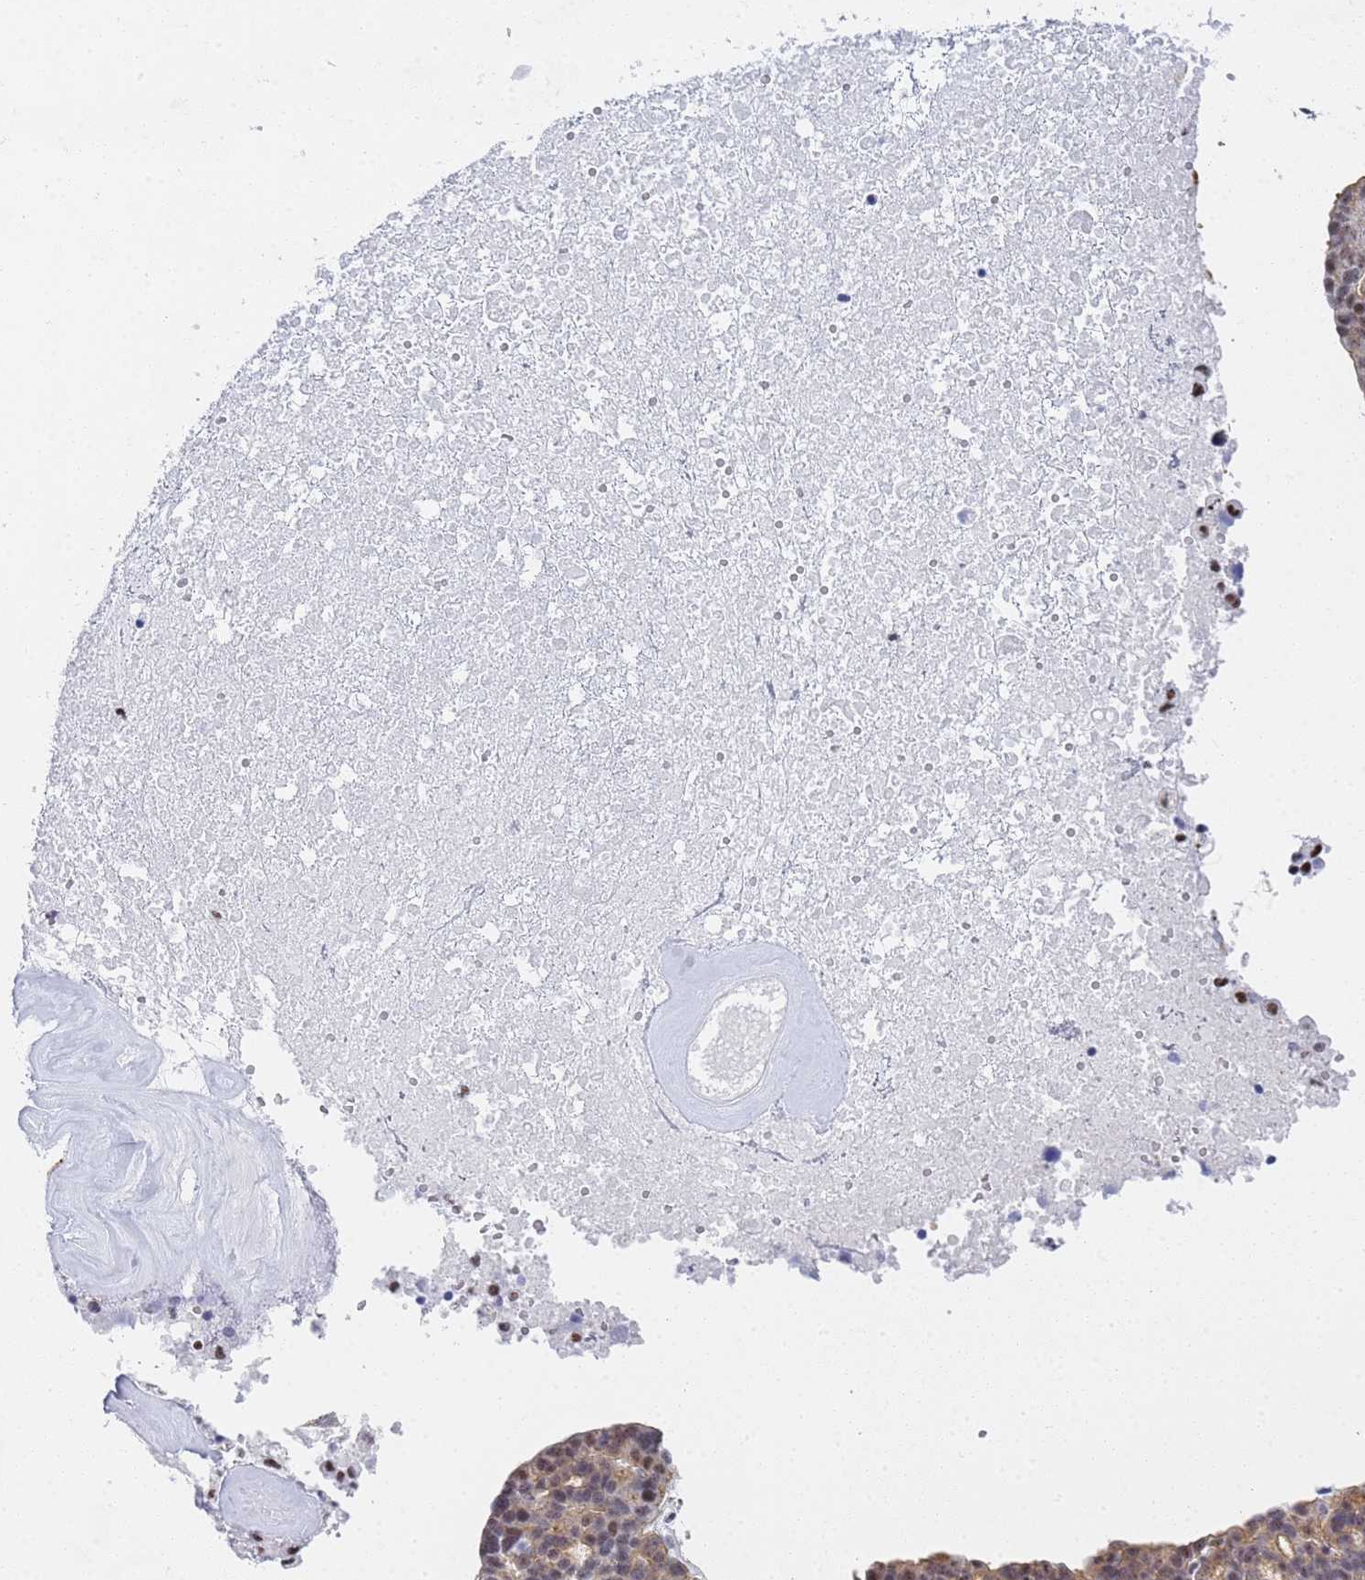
{"staining": {"intensity": "moderate", "quantity": "25%-75%", "location": "cytoplasmic/membranous,nuclear"}, "tissue": "ovarian cancer", "cell_type": "Tumor cells", "image_type": "cancer", "snomed": [{"axis": "morphology", "description": "Cystadenocarcinoma, serous, NOS"}, {"axis": "topography", "description": "Ovary"}], "caption": "Brown immunohistochemical staining in human ovarian cancer reveals moderate cytoplasmic/membranous and nuclear expression in about 25%-75% of tumor cells. The protein of interest is shown in brown color, while the nuclei are stained blue.", "gene": "PRRT4", "patient": {"sex": "female", "age": 59}}